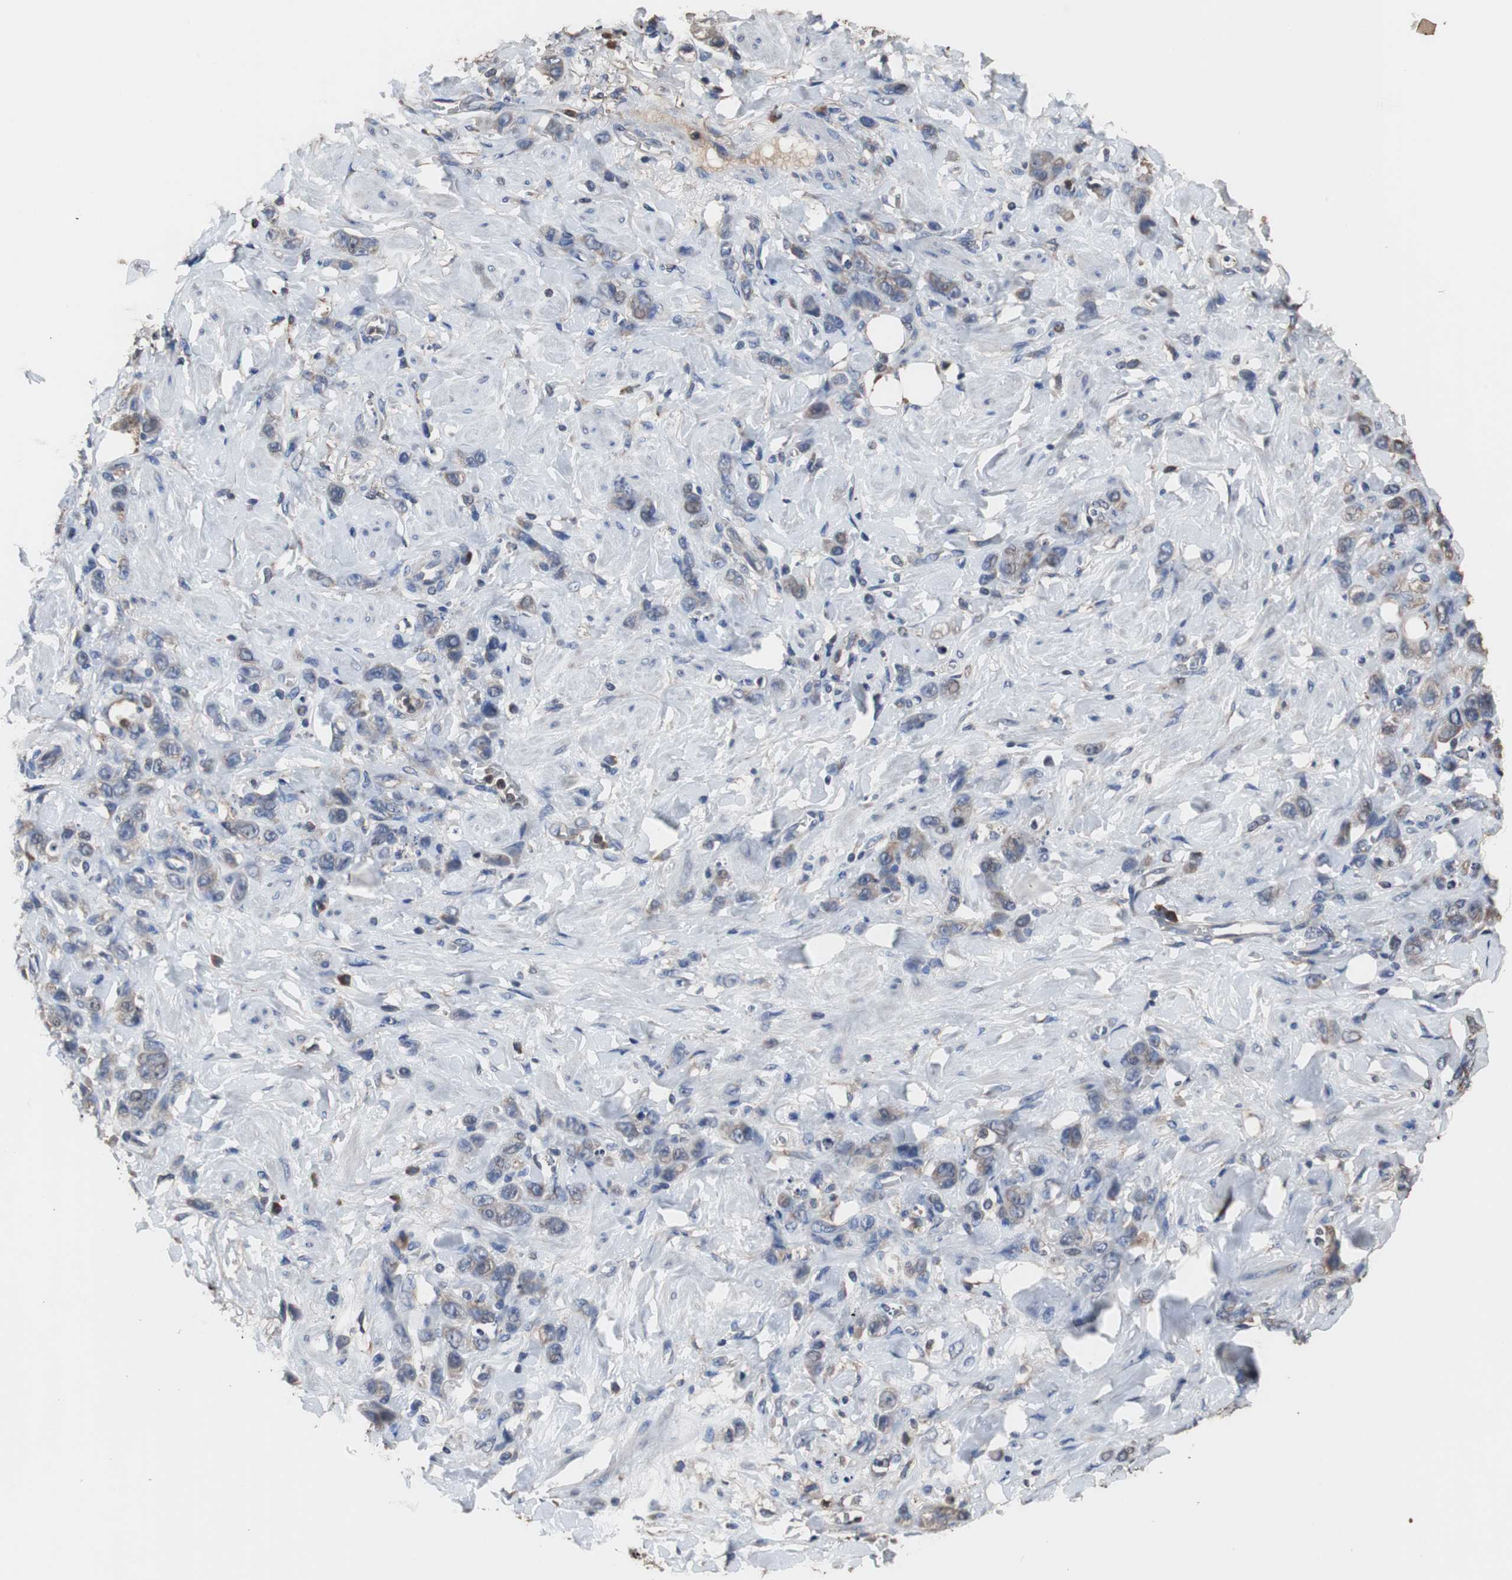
{"staining": {"intensity": "weak", "quantity": "<25%", "location": "cytoplasmic/membranous"}, "tissue": "stomach cancer", "cell_type": "Tumor cells", "image_type": "cancer", "snomed": [{"axis": "morphology", "description": "Adenocarcinoma, NOS"}, {"axis": "topography", "description": "Stomach"}], "caption": "Stomach adenocarcinoma stained for a protein using immunohistochemistry reveals no expression tumor cells.", "gene": "SCIMP", "patient": {"sex": "male", "age": 82}}